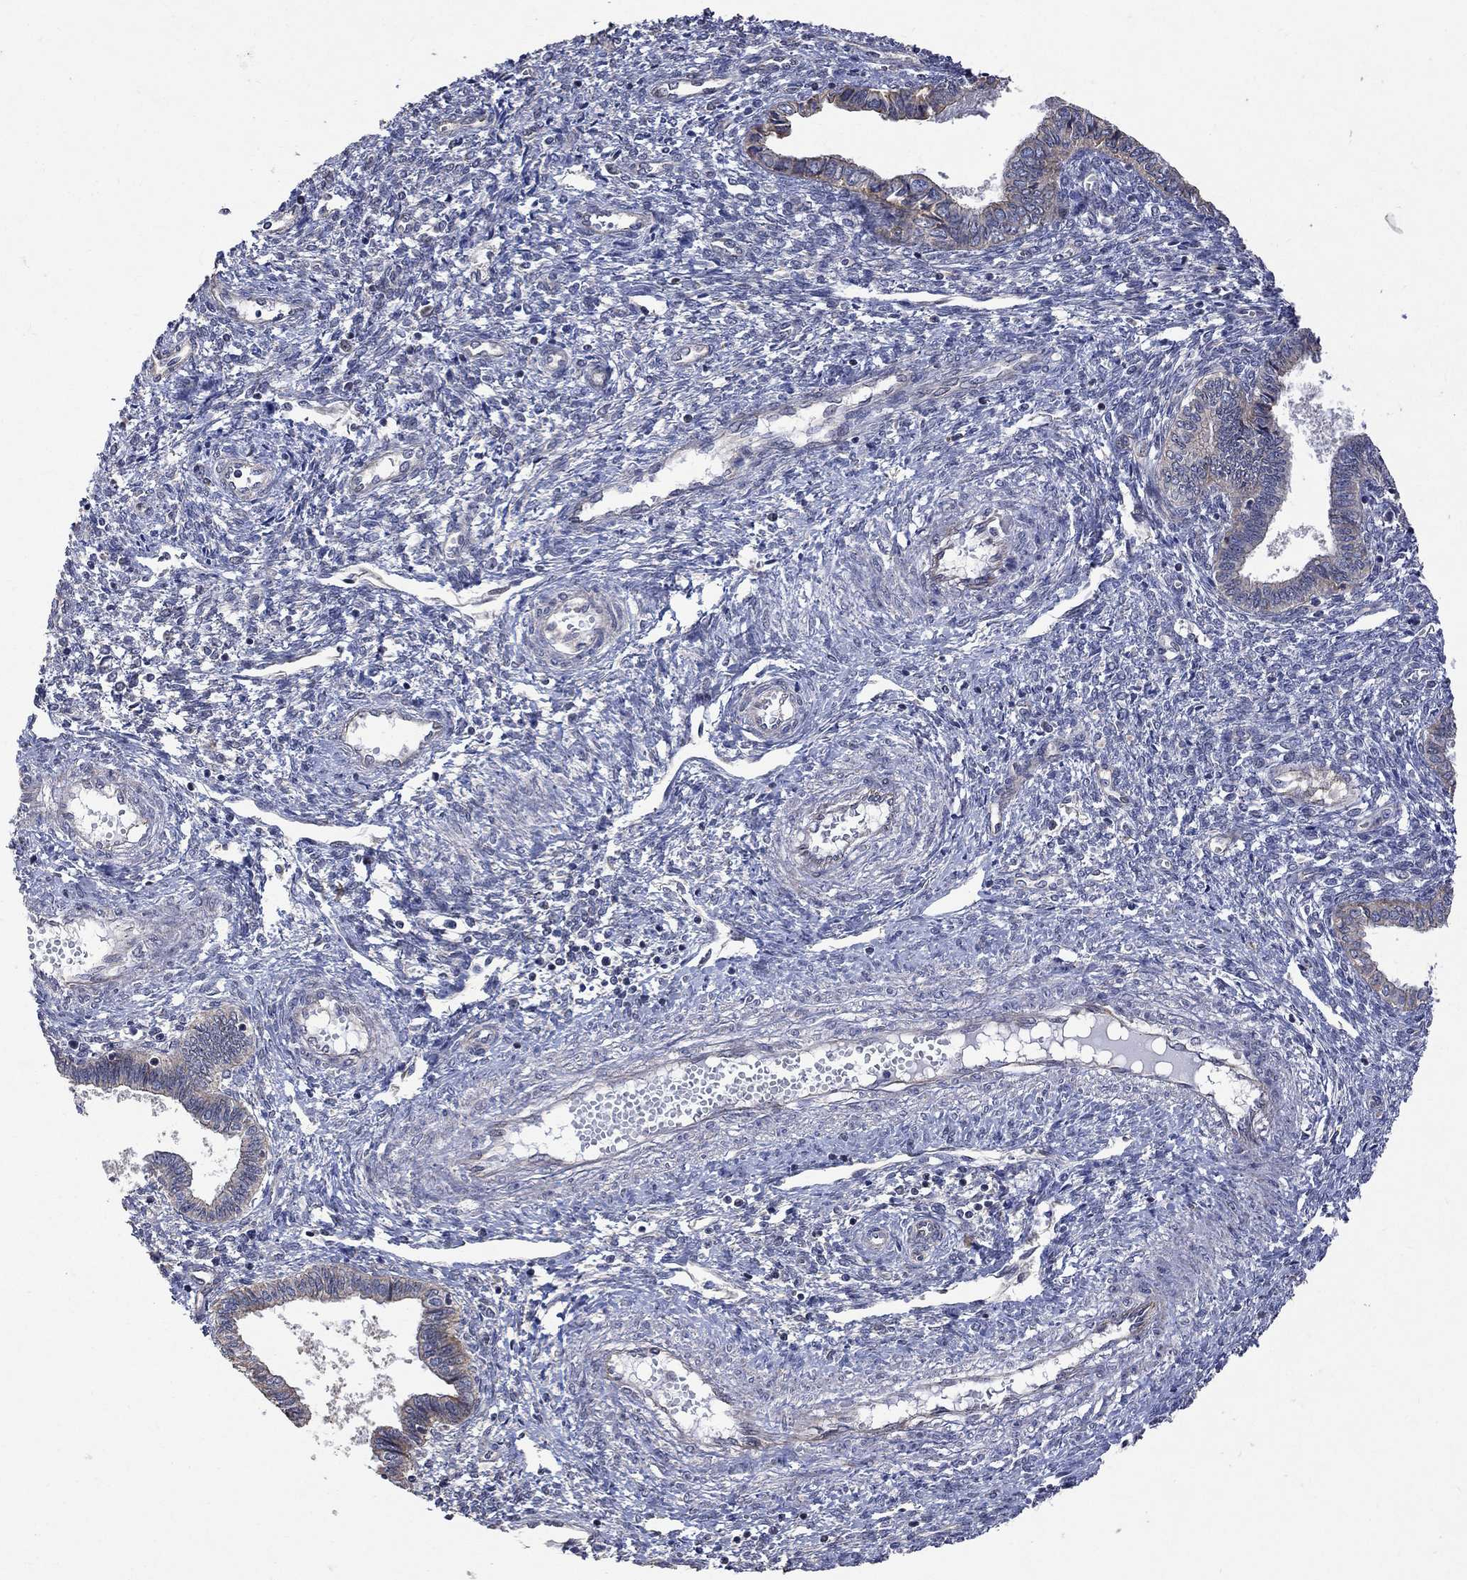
{"staining": {"intensity": "moderate", "quantity": "25%-75%", "location": "cytoplasmic/membranous"}, "tissue": "cervical cancer", "cell_type": "Tumor cells", "image_type": "cancer", "snomed": [{"axis": "morphology", "description": "Adenocarcinoma, NOS"}, {"axis": "topography", "description": "Cervix"}], "caption": "Moderate cytoplasmic/membranous expression for a protein is present in about 25%-75% of tumor cells of cervical cancer using immunohistochemistry.", "gene": "ANKRA2", "patient": {"sex": "female", "age": 42}}